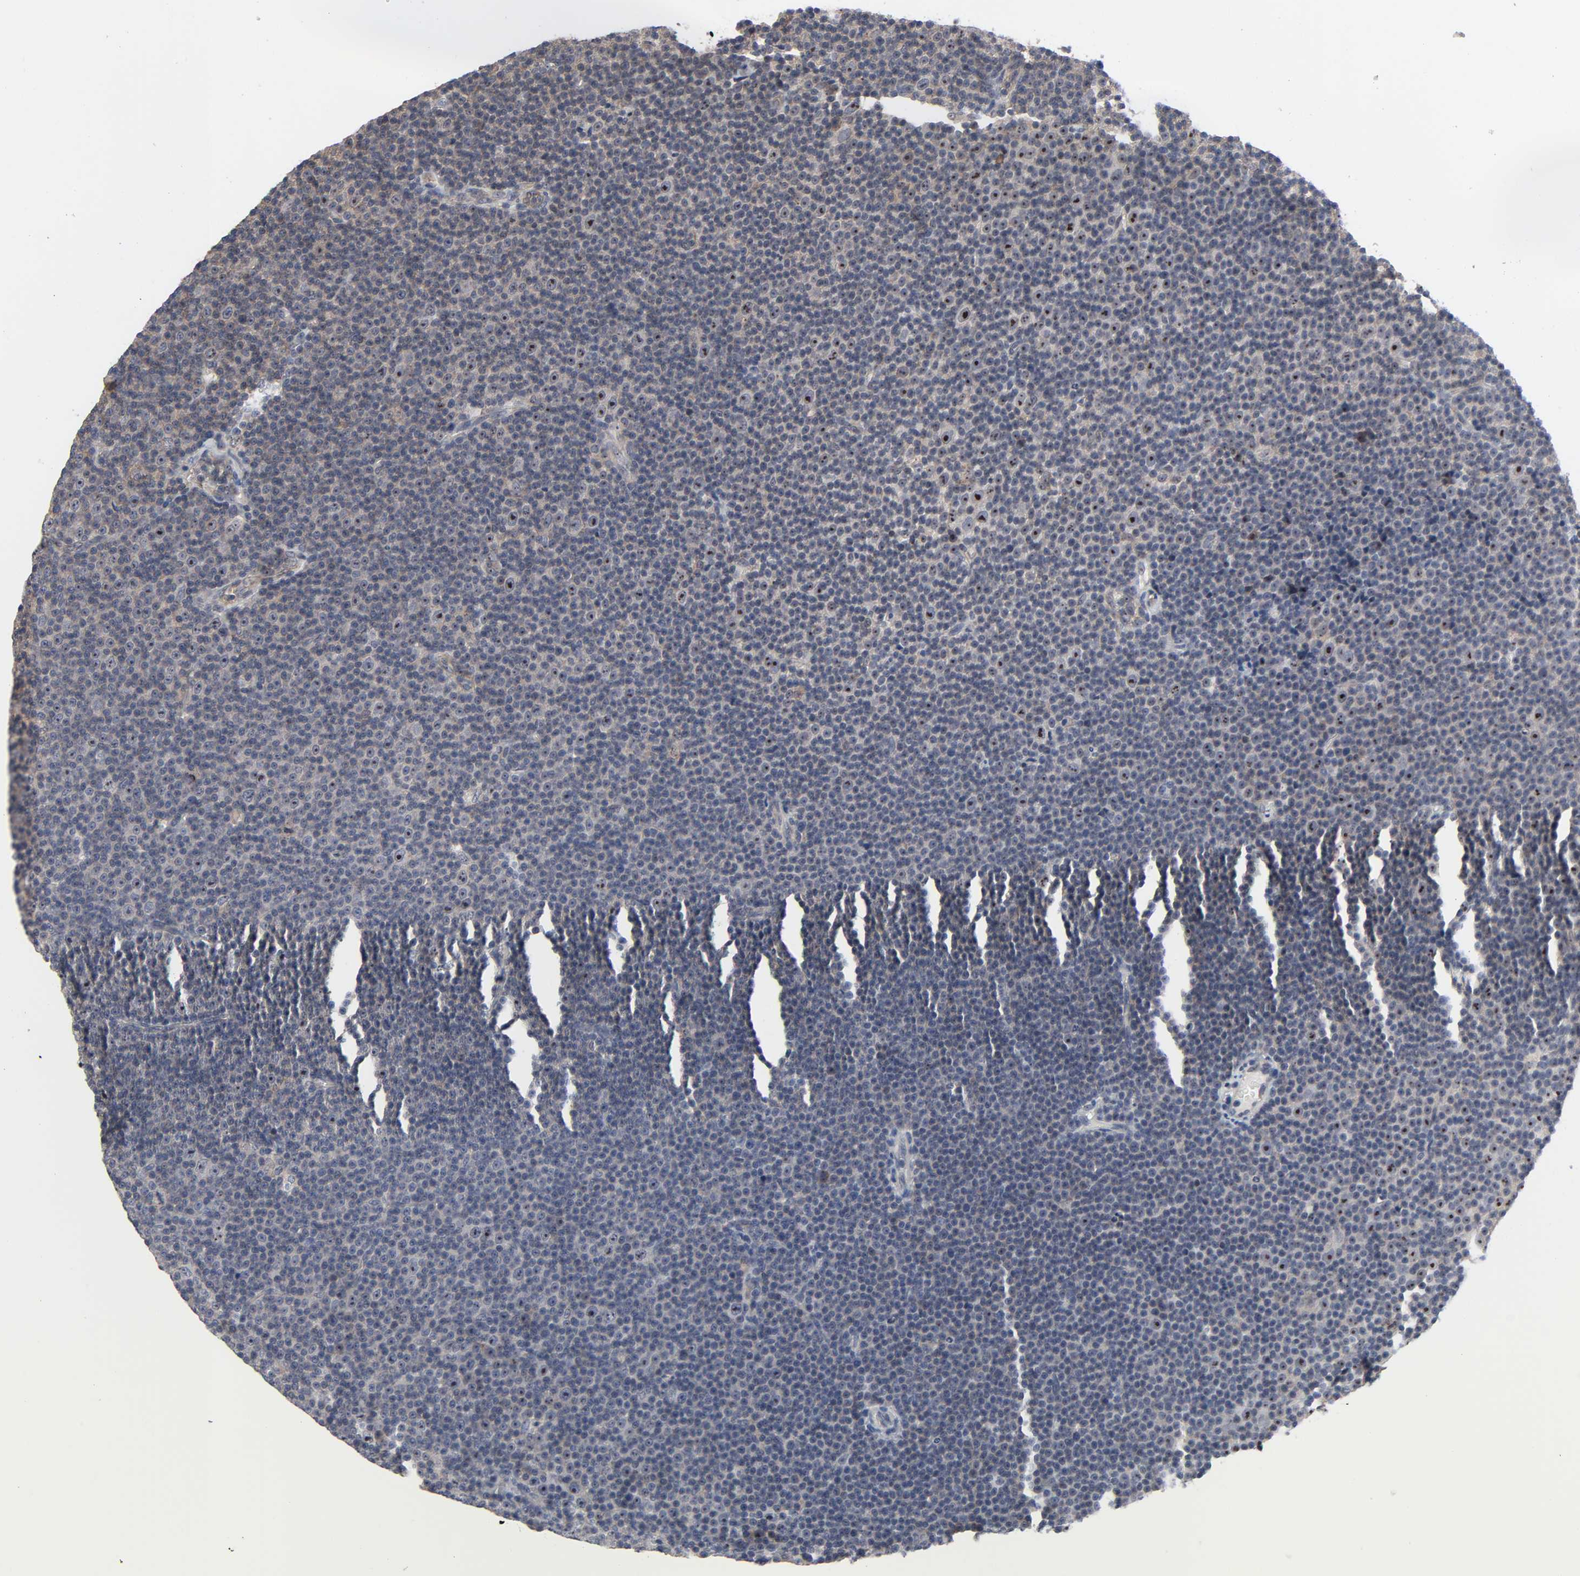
{"staining": {"intensity": "weak", "quantity": "<25%", "location": "cytoplasmic/membranous,nuclear"}, "tissue": "lymphoma", "cell_type": "Tumor cells", "image_type": "cancer", "snomed": [{"axis": "morphology", "description": "Malignant lymphoma, non-Hodgkin's type, Low grade"}, {"axis": "topography", "description": "Lymph node"}], "caption": "There is no significant staining in tumor cells of lymphoma.", "gene": "DDX10", "patient": {"sex": "female", "age": 67}}